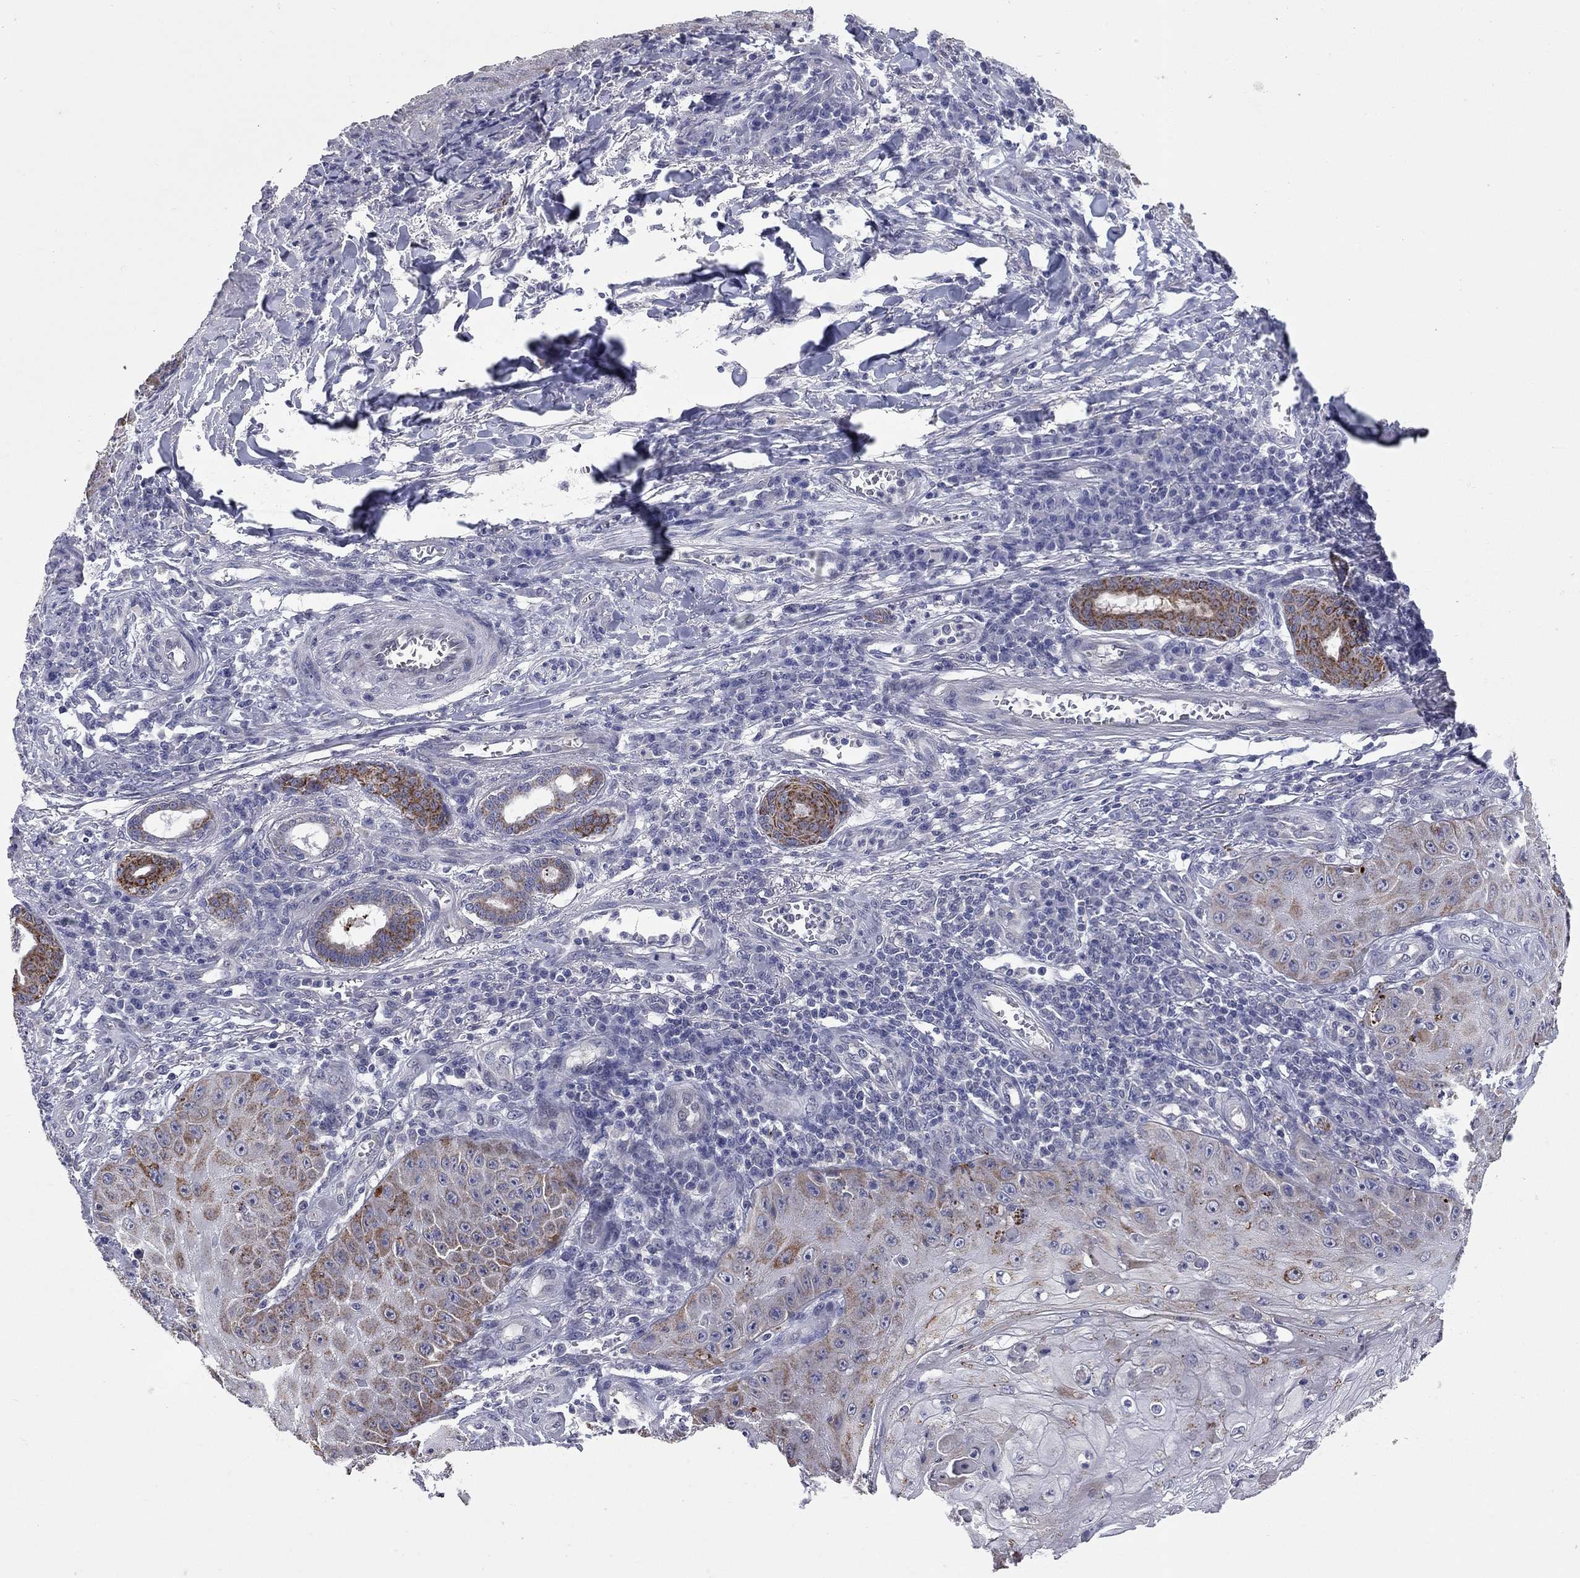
{"staining": {"intensity": "strong", "quantity": "25%-75%", "location": "cytoplasmic/membranous"}, "tissue": "skin cancer", "cell_type": "Tumor cells", "image_type": "cancer", "snomed": [{"axis": "morphology", "description": "Squamous cell carcinoma, NOS"}, {"axis": "topography", "description": "Skin"}], "caption": "Immunohistochemistry (IHC) (DAB (3,3'-diaminobenzidine)) staining of human squamous cell carcinoma (skin) reveals strong cytoplasmic/membranous protein expression in about 25%-75% of tumor cells.", "gene": "SHOC2", "patient": {"sex": "male", "age": 70}}